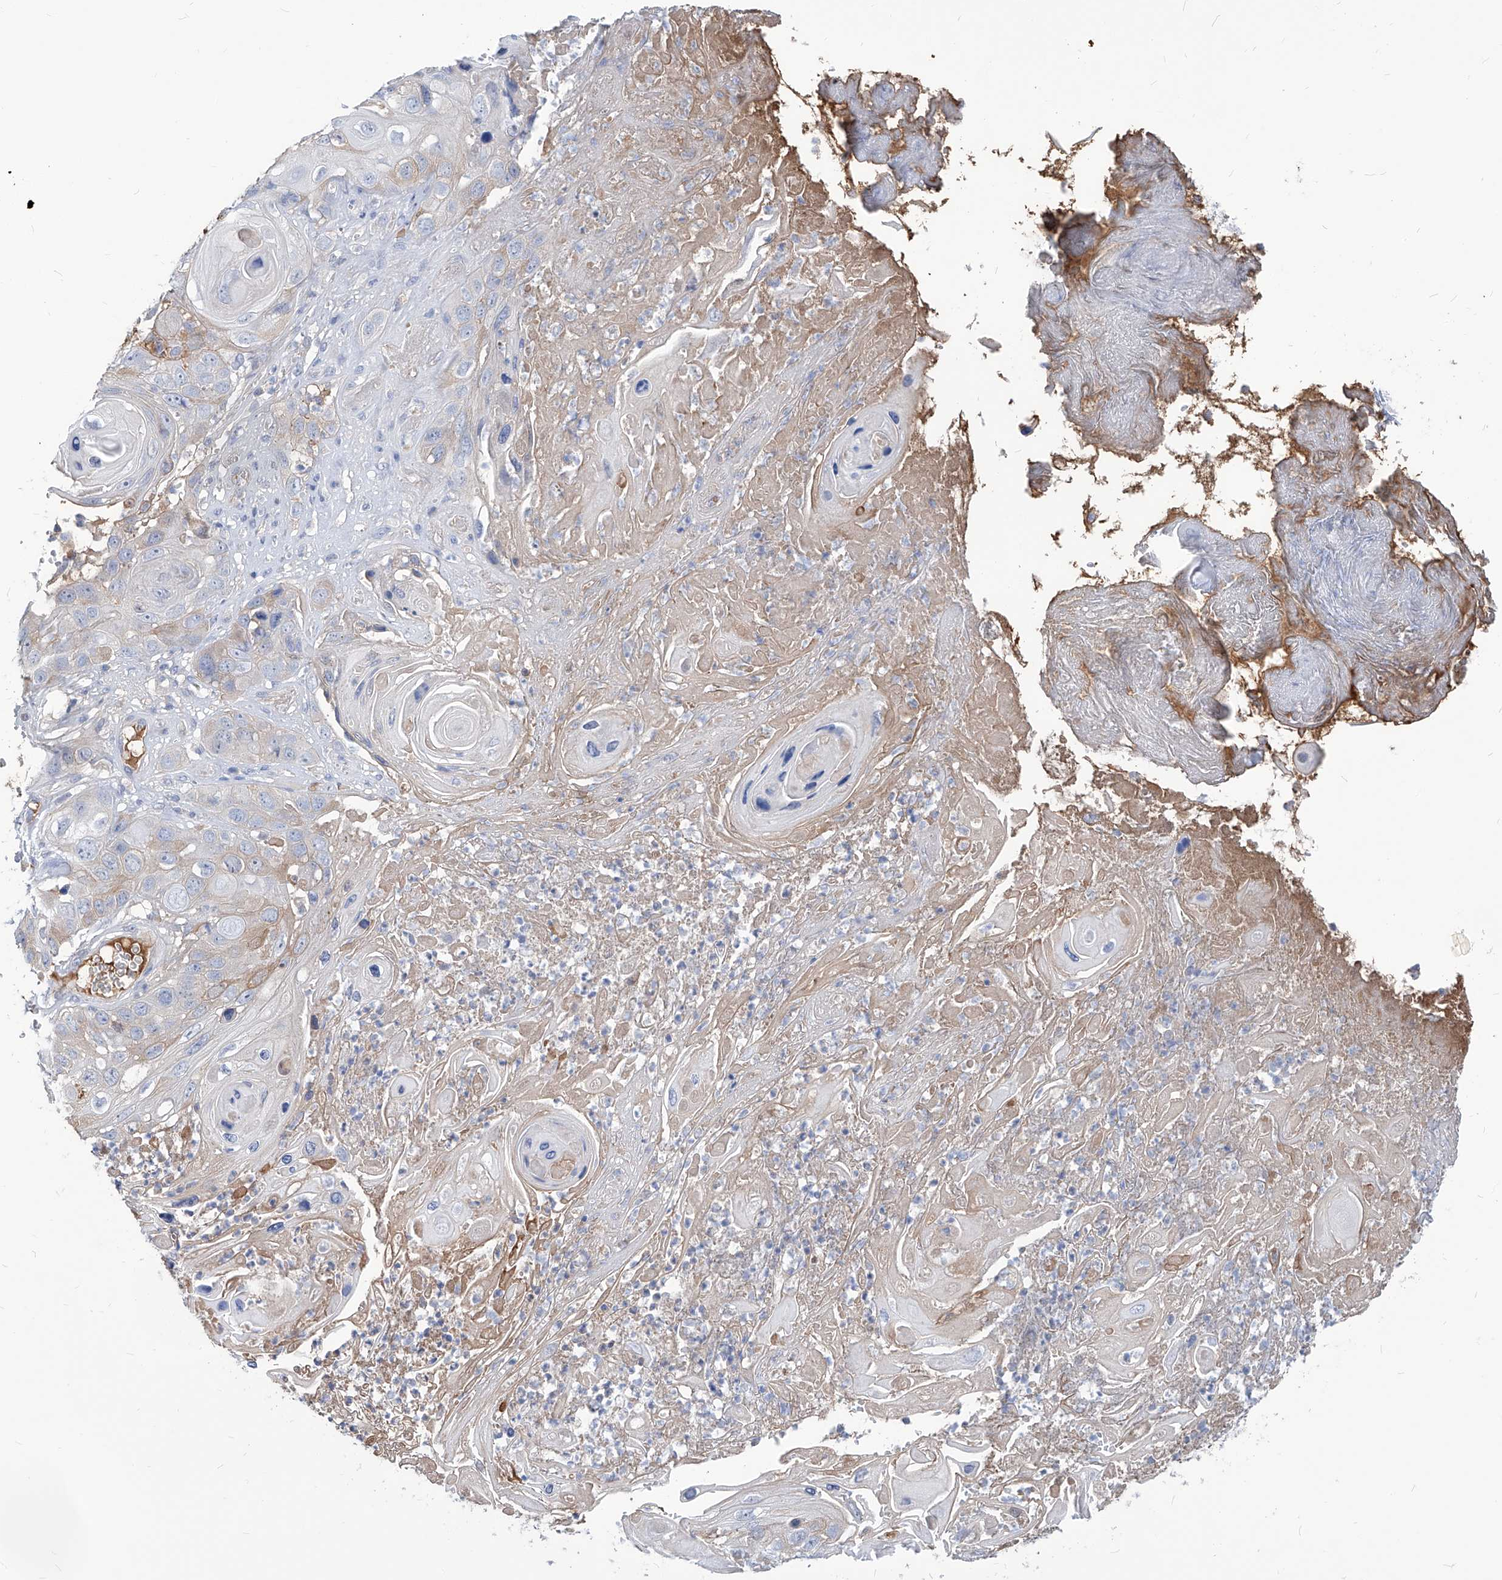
{"staining": {"intensity": "weak", "quantity": "<25%", "location": "cytoplasmic/membranous"}, "tissue": "skin cancer", "cell_type": "Tumor cells", "image_type": "cancer", "snomed": [{"axis": "morphology", "description": "Squamous cell carcinoma, NOS"}, {"axis": "topography", "description": "Skin"}], "caption": "Tumor cells show no significant positivity in squamous cell carcinoma (skin).", "gene": "AKAP10", "patient": {"sex": "male", "age": 55}}